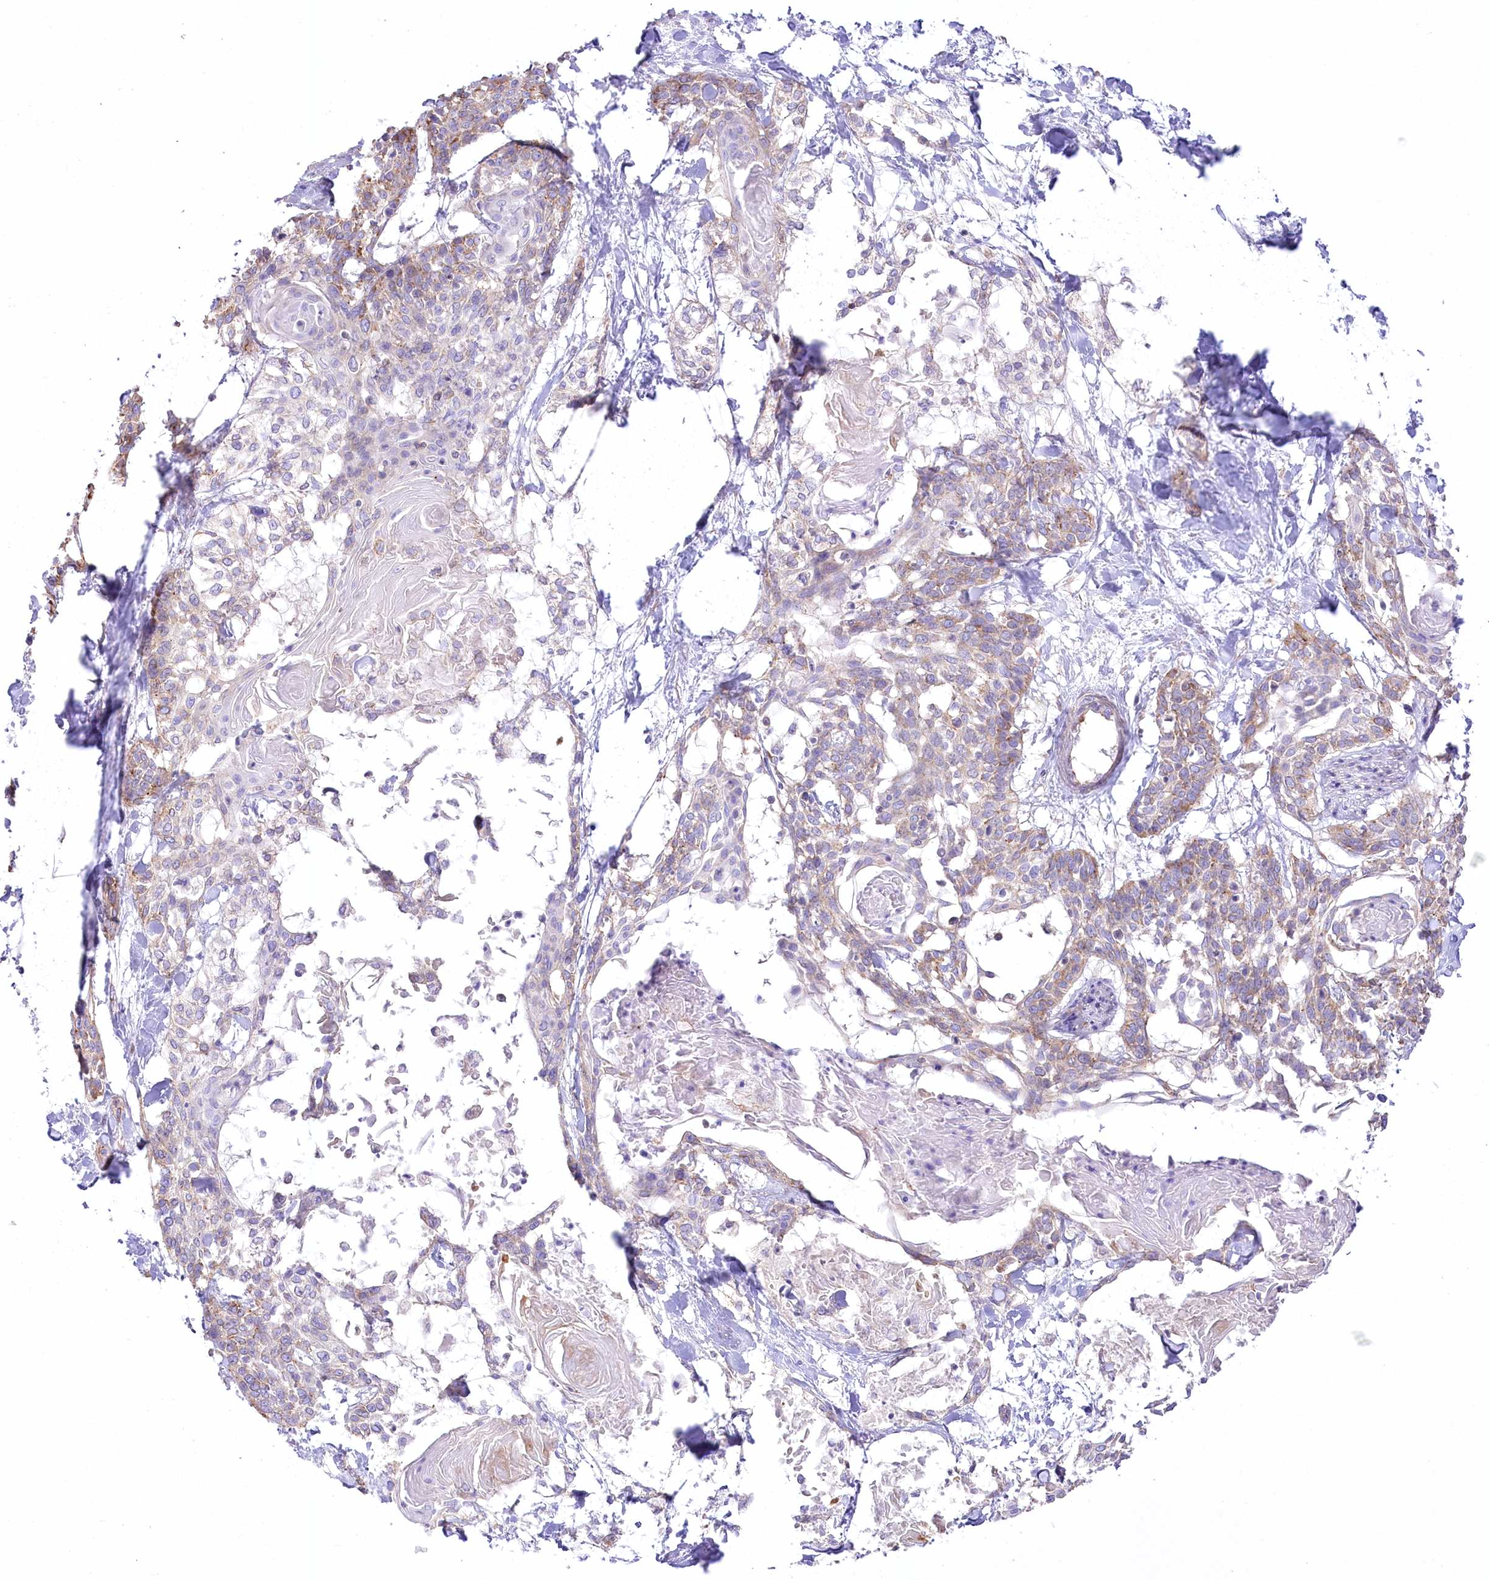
{"staining": {"intensity": "moderate", "quantity": "<25%", "location": "cytoplasmic/membranous"}, "tissue": "cervical cancer", "cell_type": "Tumor cells", "image_type": "cancer", "snomed": [{"axis": "morphology", "description": "Squamous cell carcinoma, NOS"}, {"axis": "topography", "description": "Cervix"}], "caption": "Cervical cancer tissue shows moderate cytoplasmic/membranous staining in approximately <25% of tumor cells, visualized by immunohistochemistry.", "gene": "FAM216A", "patient": {"sex": "female", "age": 57}}